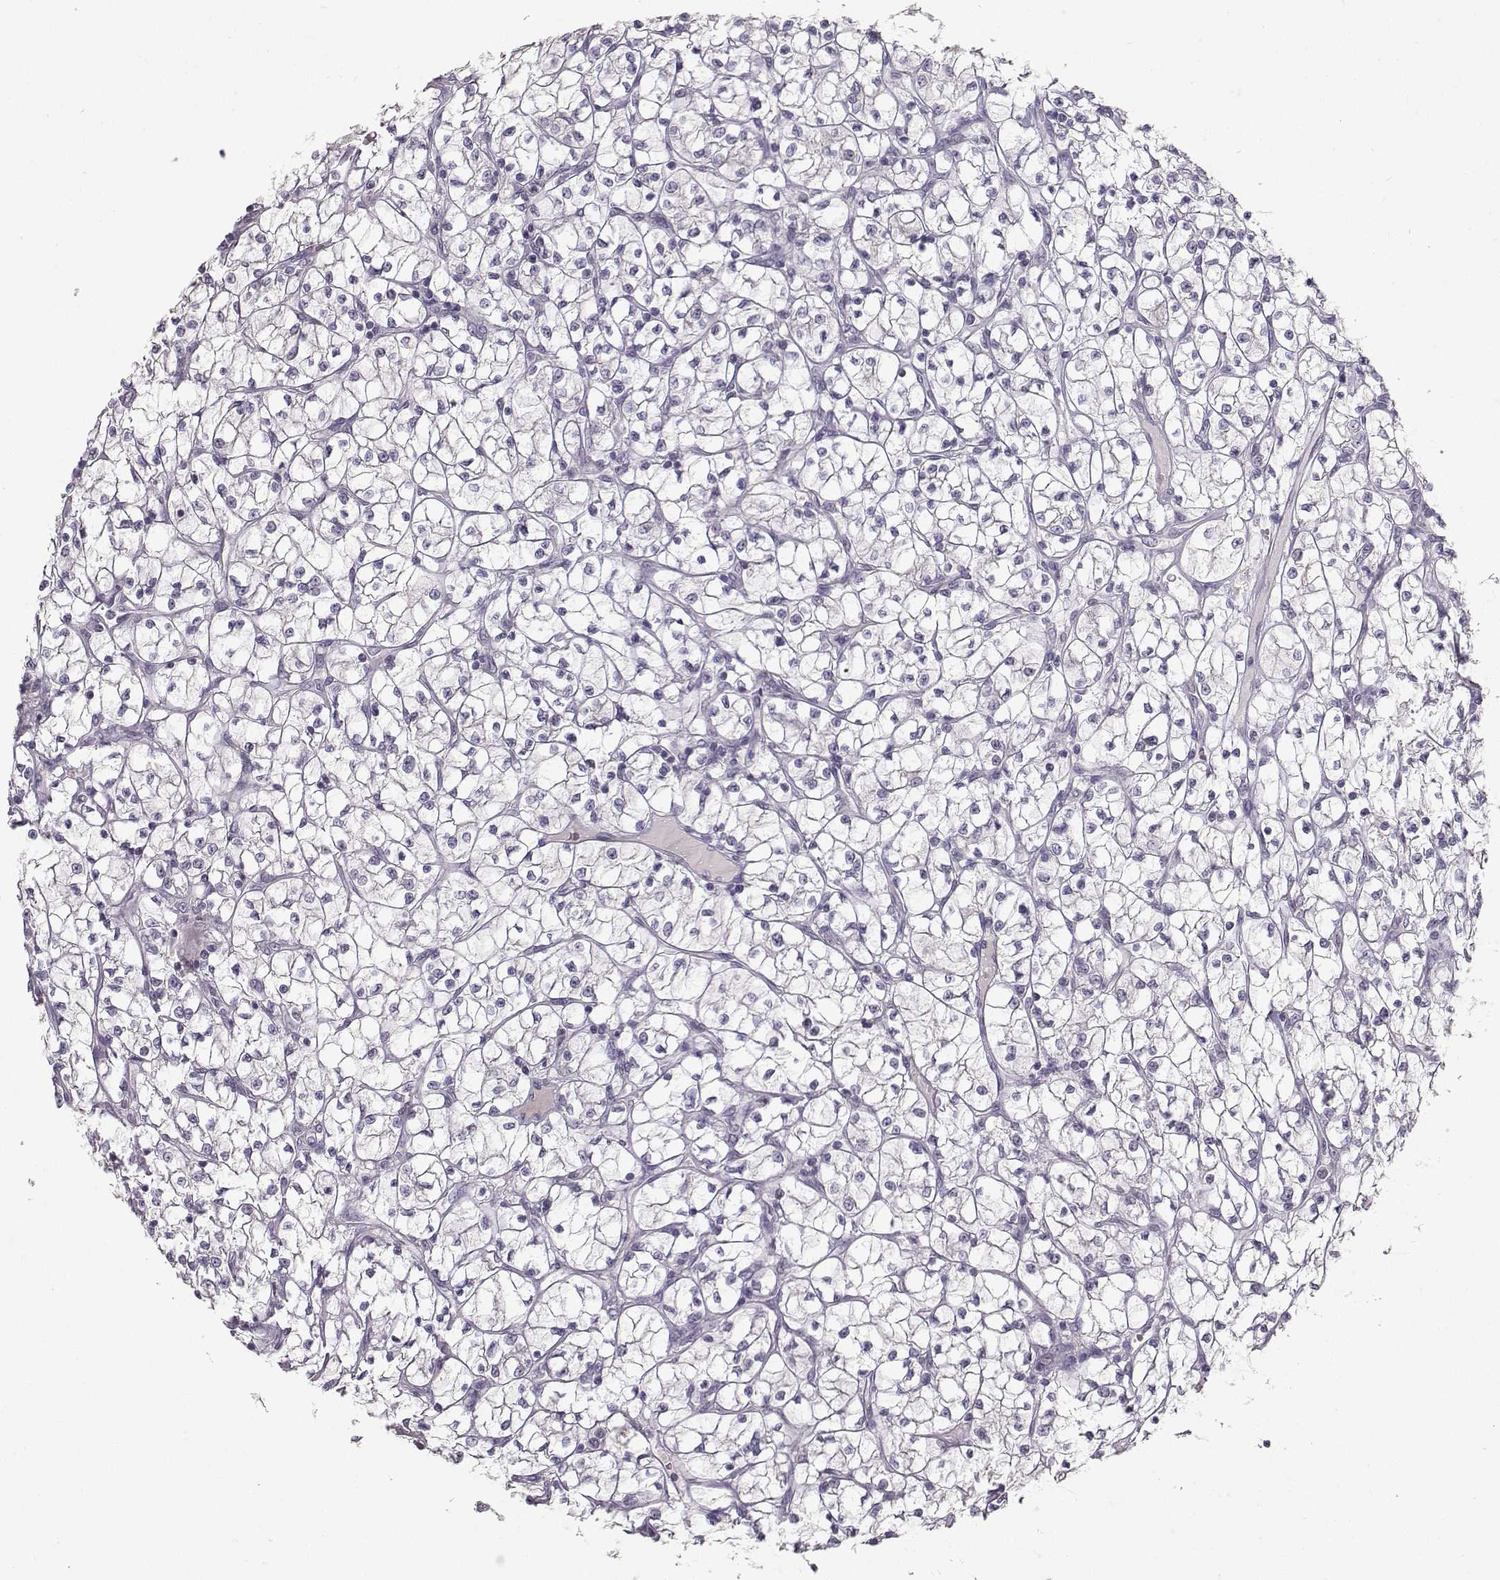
{"staining": {"intensity": "negative", "quantity": "none", "location": "none"}, "tissue": "renal cancer", "cell_type": "Tumor cells", "image_type": "cancer", "snomed": [{"axis": "morphology", "description": "Adenocarcinoma, NOS"}, {"axis": "topography", "description": "Kidney"}], "caption": "High magnification brightfield microscopy of renal cancer stained with DAB (3,3'-diaminobenzidine) (brown) and counterstained with hematoxylin (blue): tumor cells show no significant staining.", "gene": "PKP2", "patient": {"sex": "female", "age": 64}}